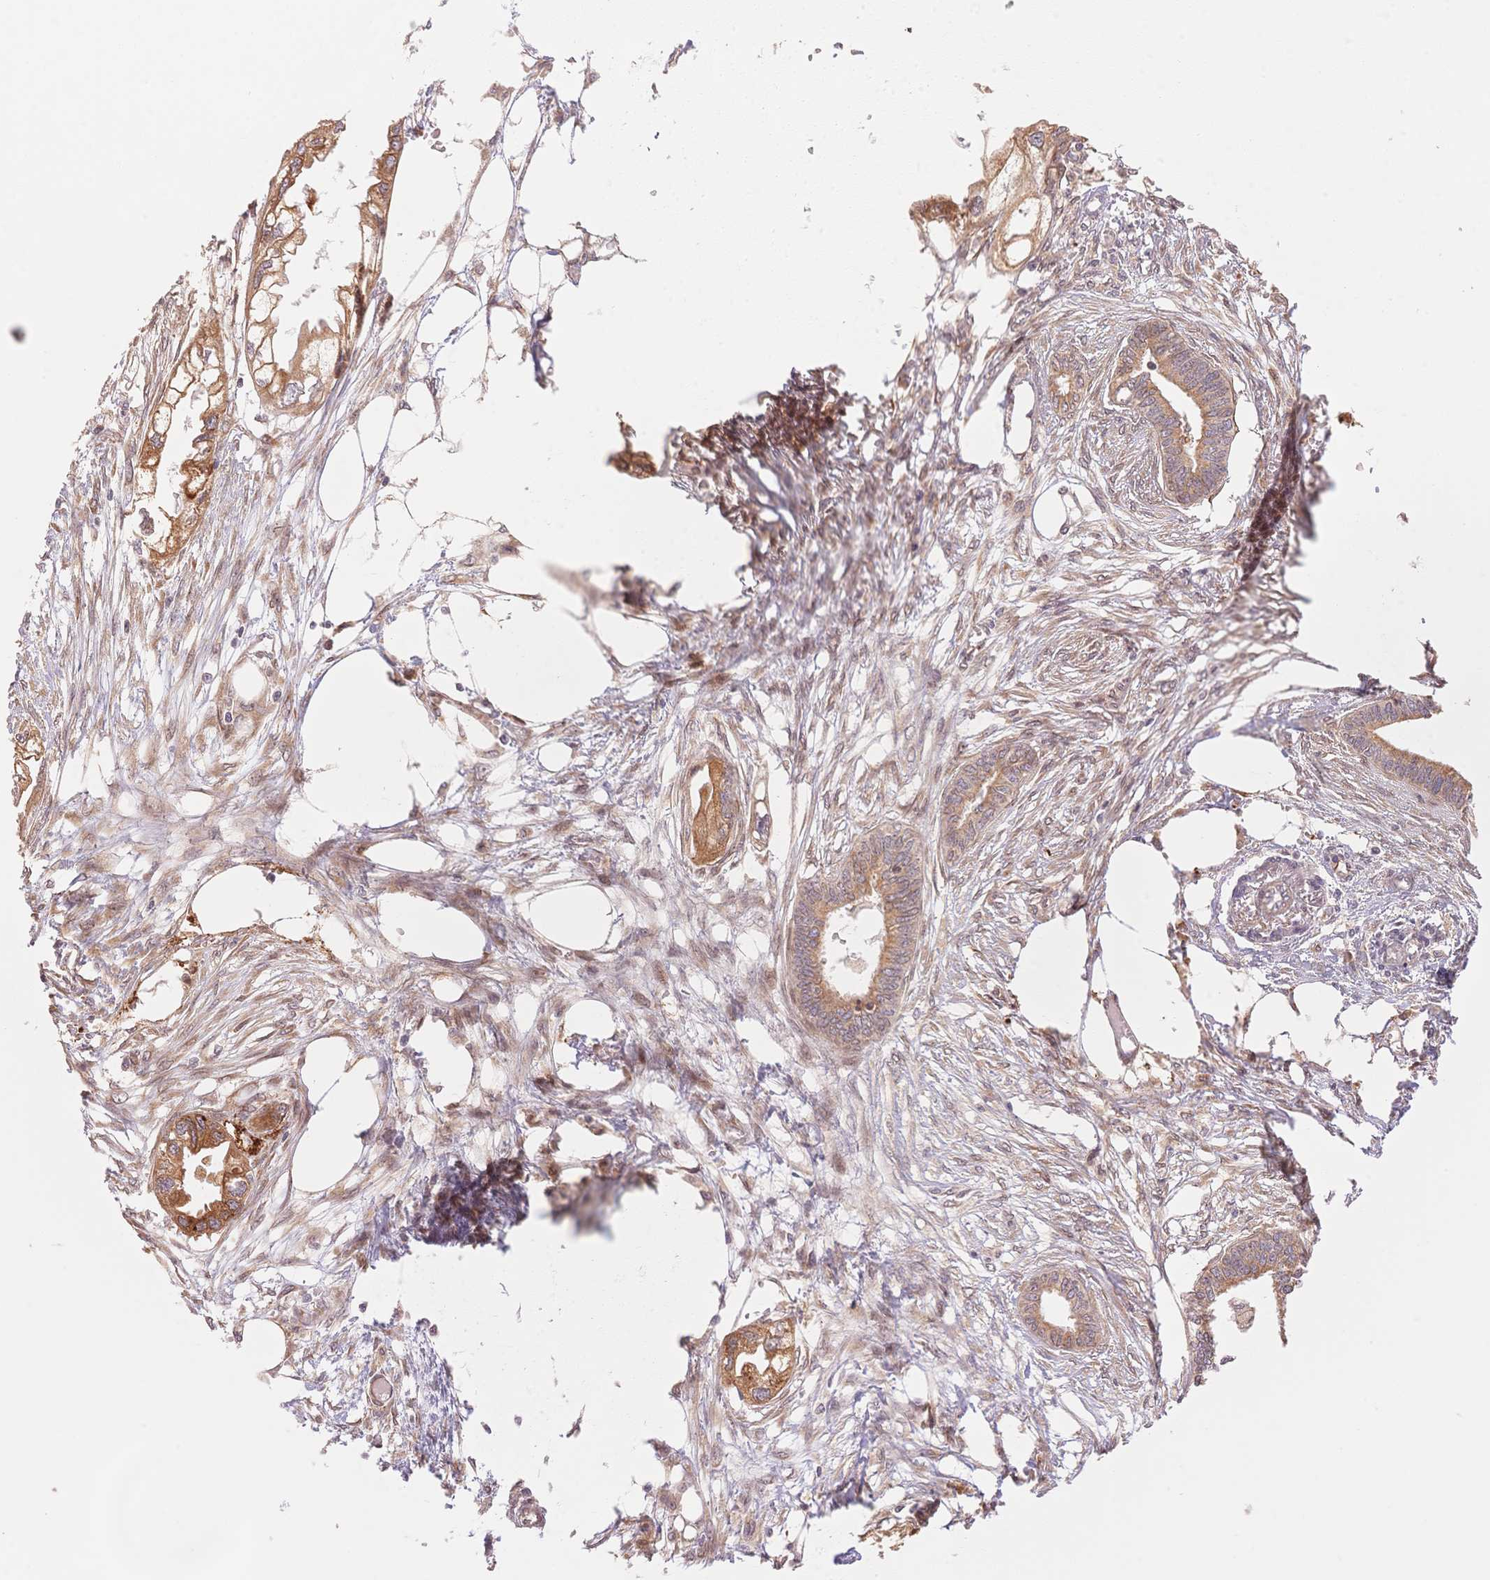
{"staining": {"intensity": "moderate", "quantity": ">75%", "location": "cytoplasmic/membranous"}, "tissue": "endometrial cancer", "cell_type": "Tumor cells", "image_type": "cancer", "snomed": [{"axis": "morphology", "description": "Adenocarcinoma, NOS"}, {"axis": "morphology", "description": "Adenocarcinoma, metastatic, NOS"}, {"axis": "topography", "description": "Adipose tissue"}, {"axis": "topography", "description": "Endometrium"}], "caption": "Immunohistochemistry histopathology image of human endometrial cancer (adenocarcinoma) stained for a protein (brown), which shows medium levels of moderate cytoplasmic/membranous positivity in about >75% of tumor cells.", "gene": "STK39", "patient": {"sex": "female", "age": 67}}